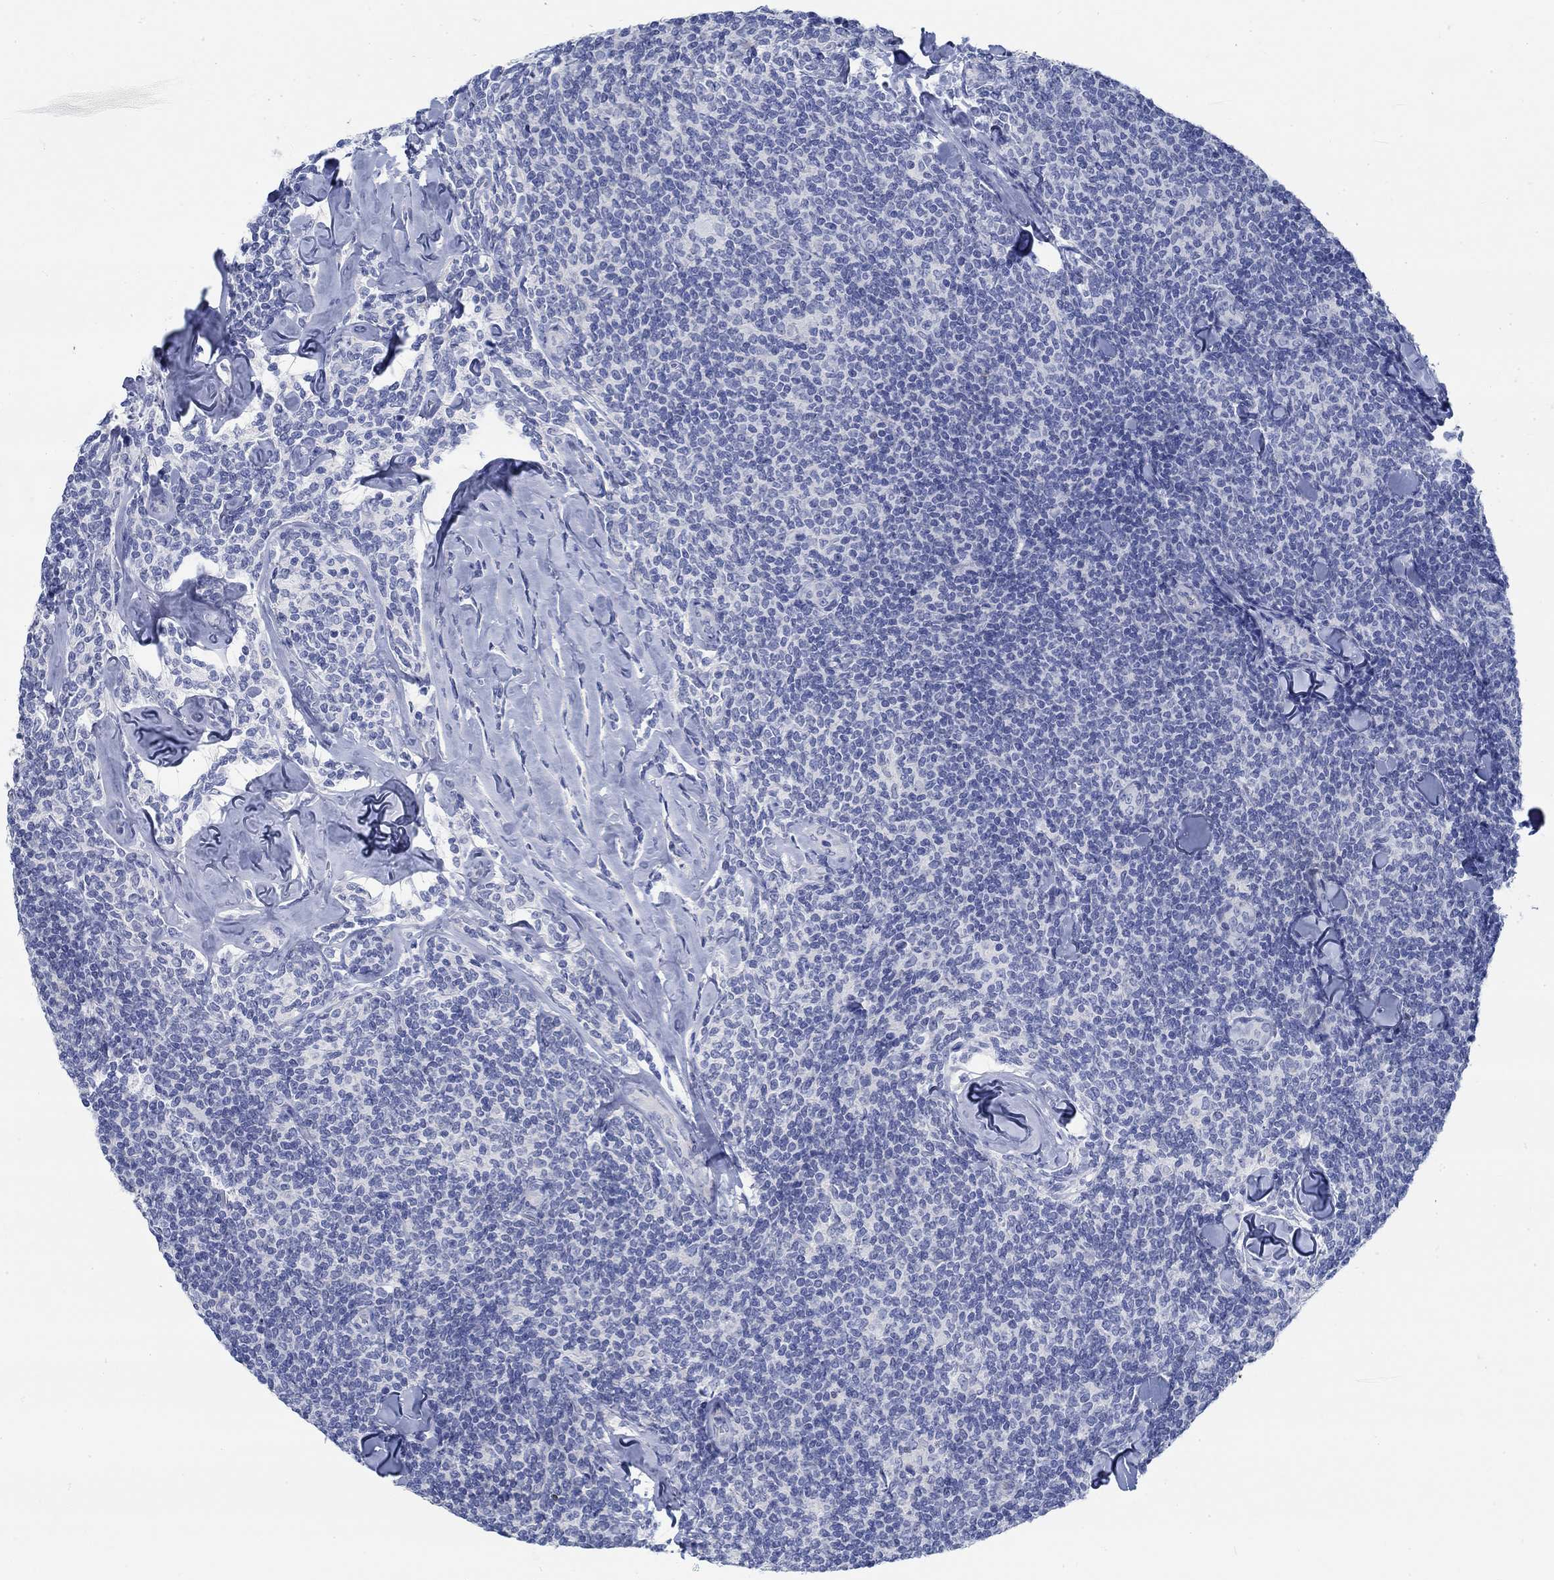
{"staining": {"intensity": "negative", "quantity": "none", "location": "none"}, "tissue": "lymphoma", "cell_type": "Tumor cells", "image_type": "cancer", "snomed": [{"axis": "morphology", "description": "Malignant lymphoma, non-Hodgkin's type, Low grade"}, {"axis": "topography", "description": "Lymph node"}], "caption": "A high-resolution histopathology image shows immunohistochemistry (IHC) staining of low-grade malignant lymphoma, non-Hodgkin's type, which displays no significant positivity in tumor cells. (IHC, brightfield microscopy, high magnification).", "gene": "RBM20", "patient": {"sex": "female", "age": 56}}